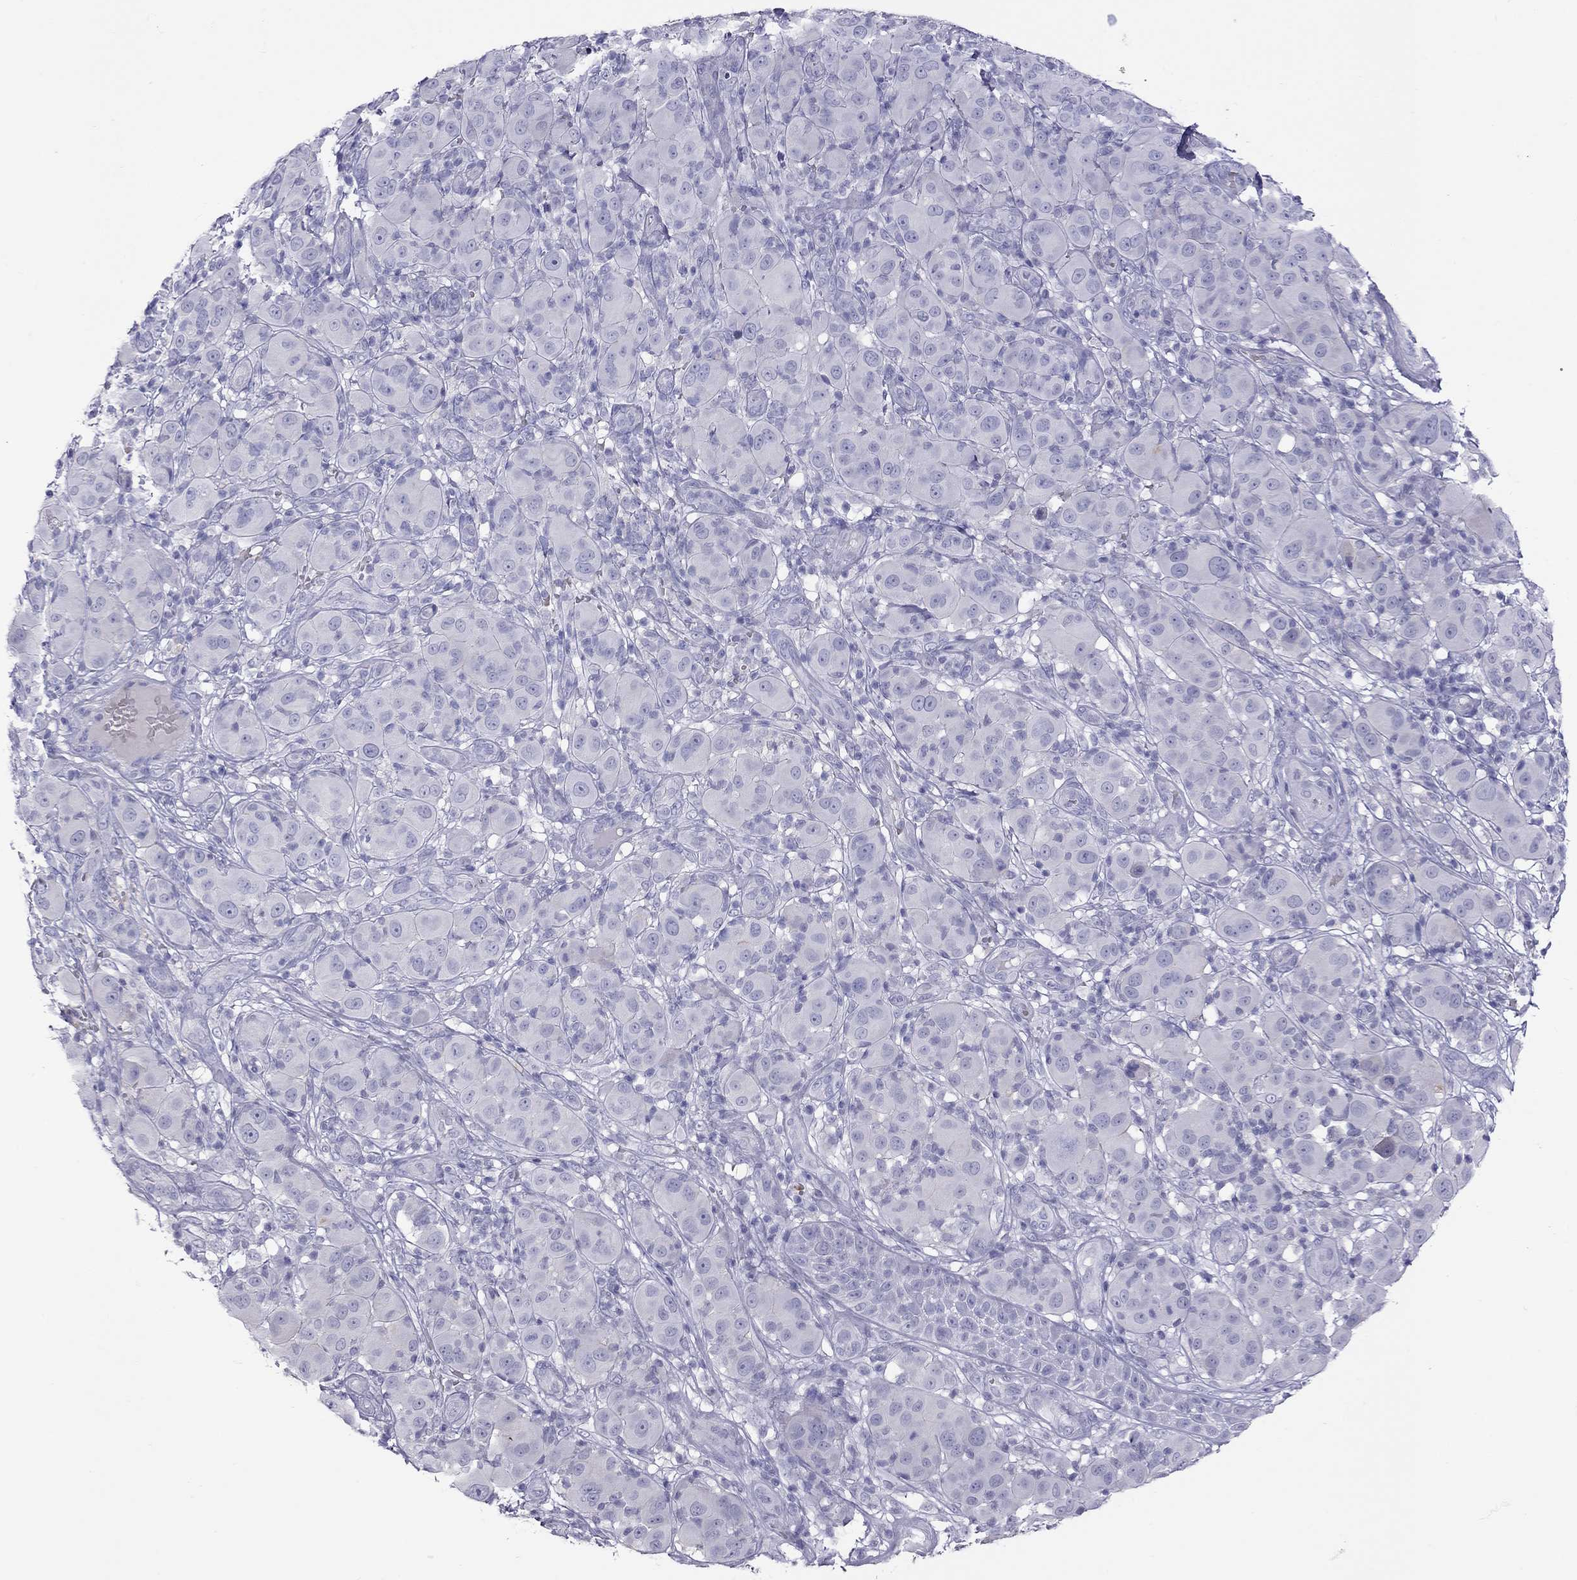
{"staining": {"intensity": "moderate", "quantity": "<25%", "location": "cytoplasmic/membranous"}, "tissue": "melanoma", "cell_type": "Tumor cells", "image_type": "cancer", "snomed": [{"axis": "morphology", "description": "Malignant melanoma, NOS"}, {"axis": "topography", "description": "Skin"}], "caption": "A brown stain shows moderate cytoplasmic/membranous expression of a protein in melanoma tumor cells.", "gene": "MUC16", "patient": {"sex": "female", "age": 87}}